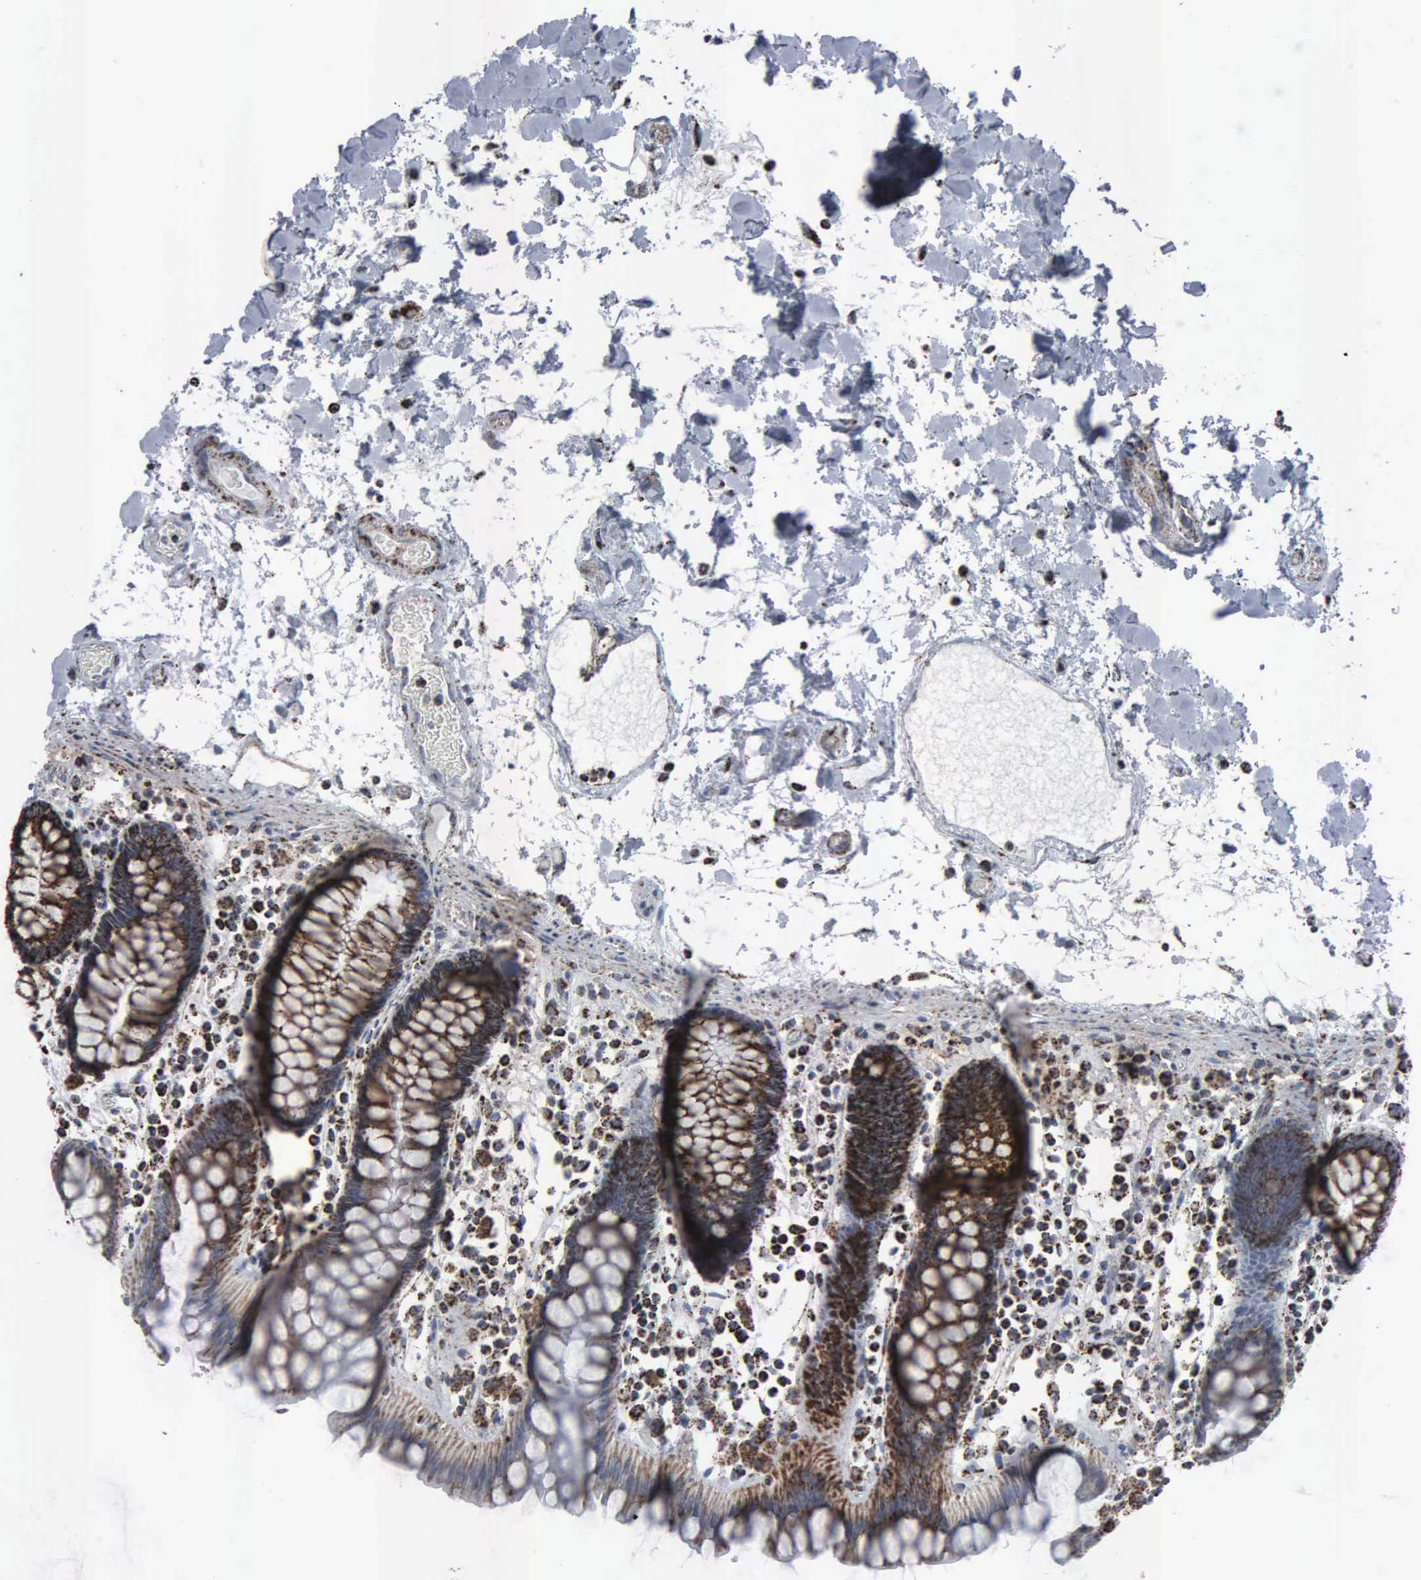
{"staining": {"intensity": "weak", "quantity": "25%-75%", "location": "cytoplasmic/membranous"}, "tissue": "colon", "cell_type": "Endothelial cells", "image_type": "normal", "snomed": [{"axis": "morphology", "description": "Normal tissue, NOS"}, {"axis": "topography", "description": "Colon"}], "caption": "A low amount of weak cytoplasmic/membranous staining is seen in approximately 25%-75% of endothelial cells in normal colon. The protein is stained brown, and the nuclei are stained in blue (DAB (3,3'-diaminobenzidine) IHC with brightfield microscopy, high magnification).", "gene": "HSPA9", "patient": {"sex": "female", "age": 78}}